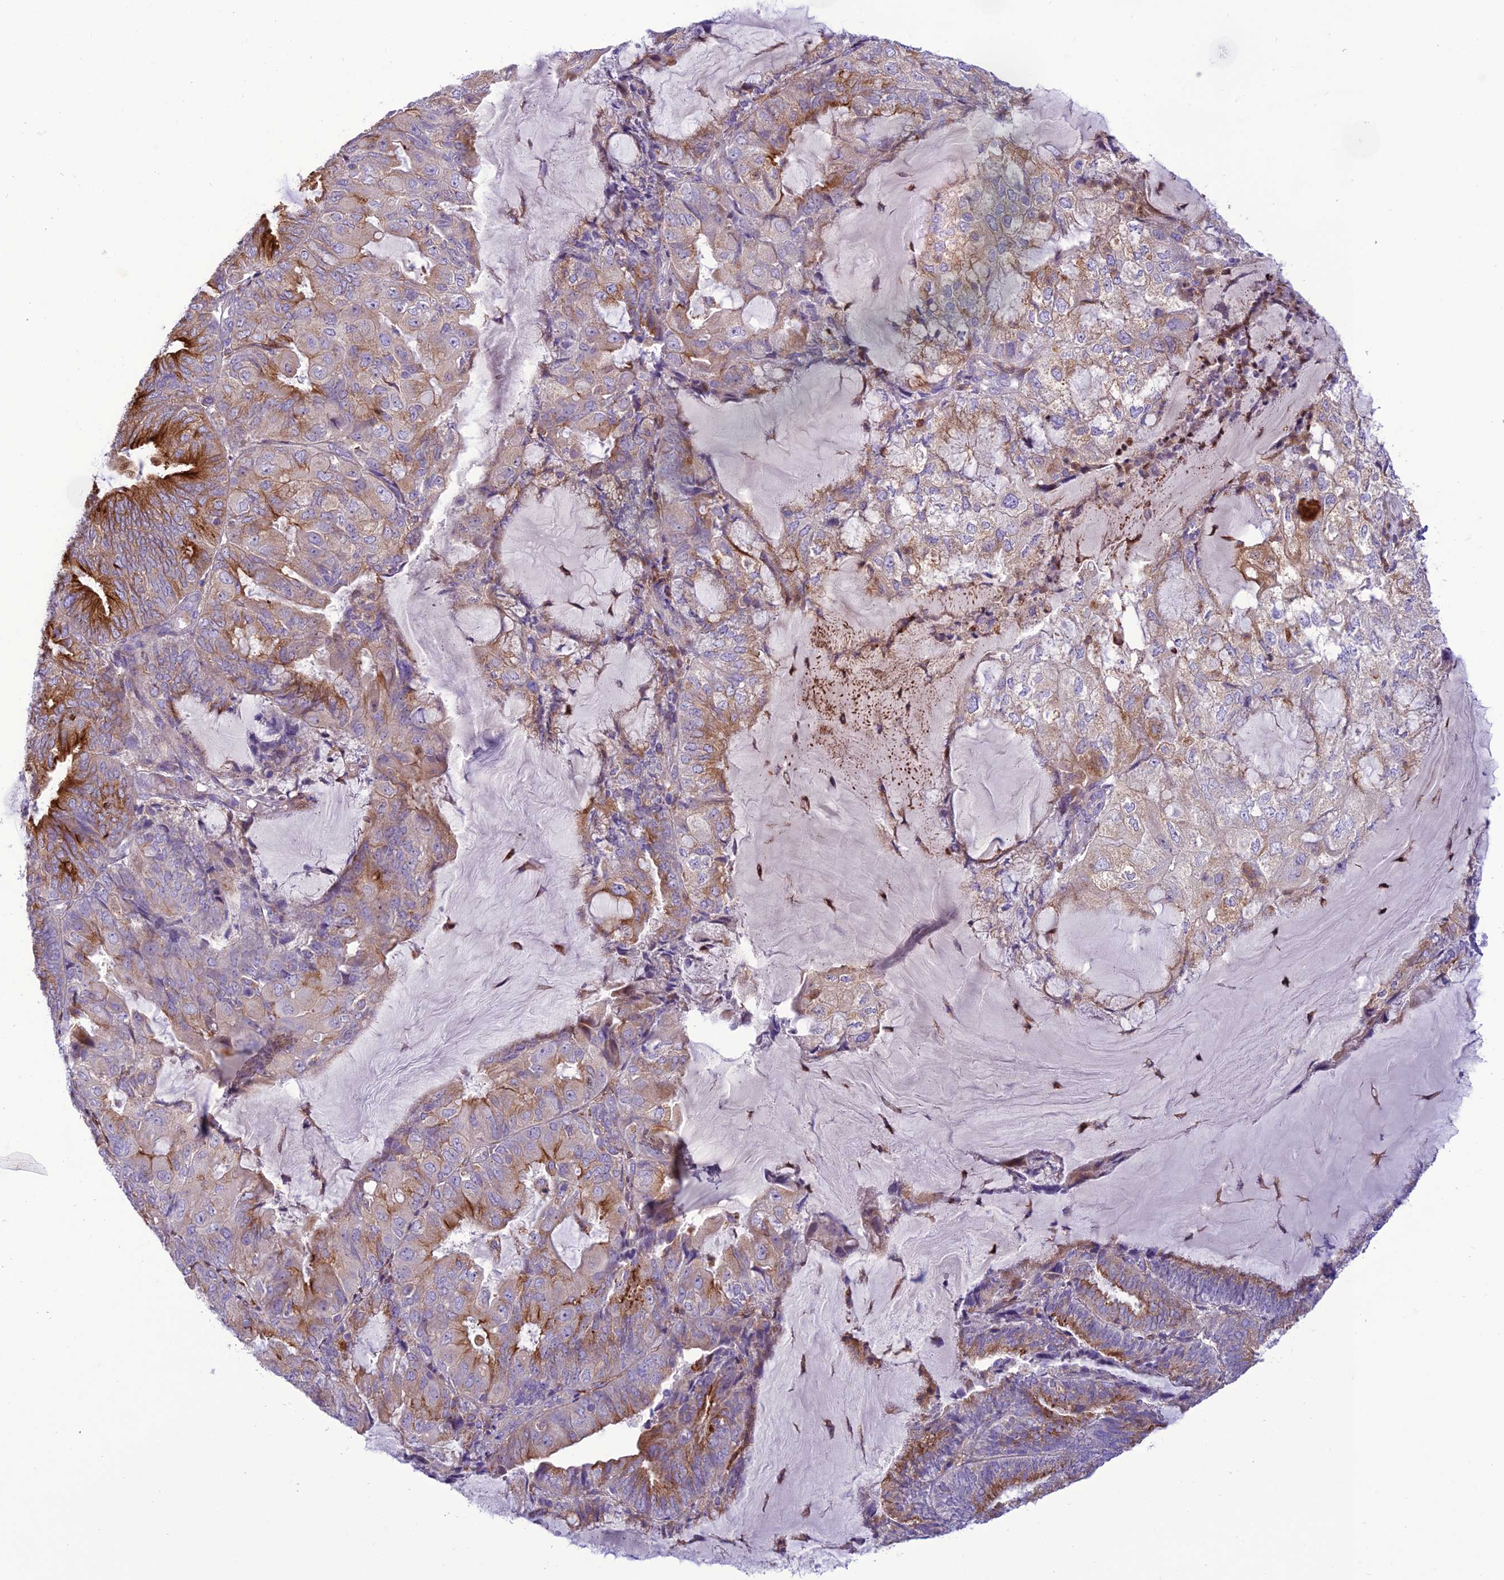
{"staining": {"intensity": "moderate", "quantity": "25%-75%", "location": "cytoplasmic/membranous"}, "tissue": "endometrial cancer", "cell_type": "Tumor cells", "image_type": "cancer", "snomed": [{"axis": "morphology", "description": "Adenocarcinoma, NOS"}, {"axis": "topography", "description": "Endometrium"}], "caption": "Immunohistochemistry (IHC) photomicrograph of neoplastic tissue: human endometrial adenocarcinoma stained using IHC exhibits medium levels of moderate protein expression localized specifically in the cytoplasmic/membranous of tumor cells, appearing as a cytoplasmic/membranous brown color.", "gene": "JMY", "patient": {"sex": "female", "age": 81}}